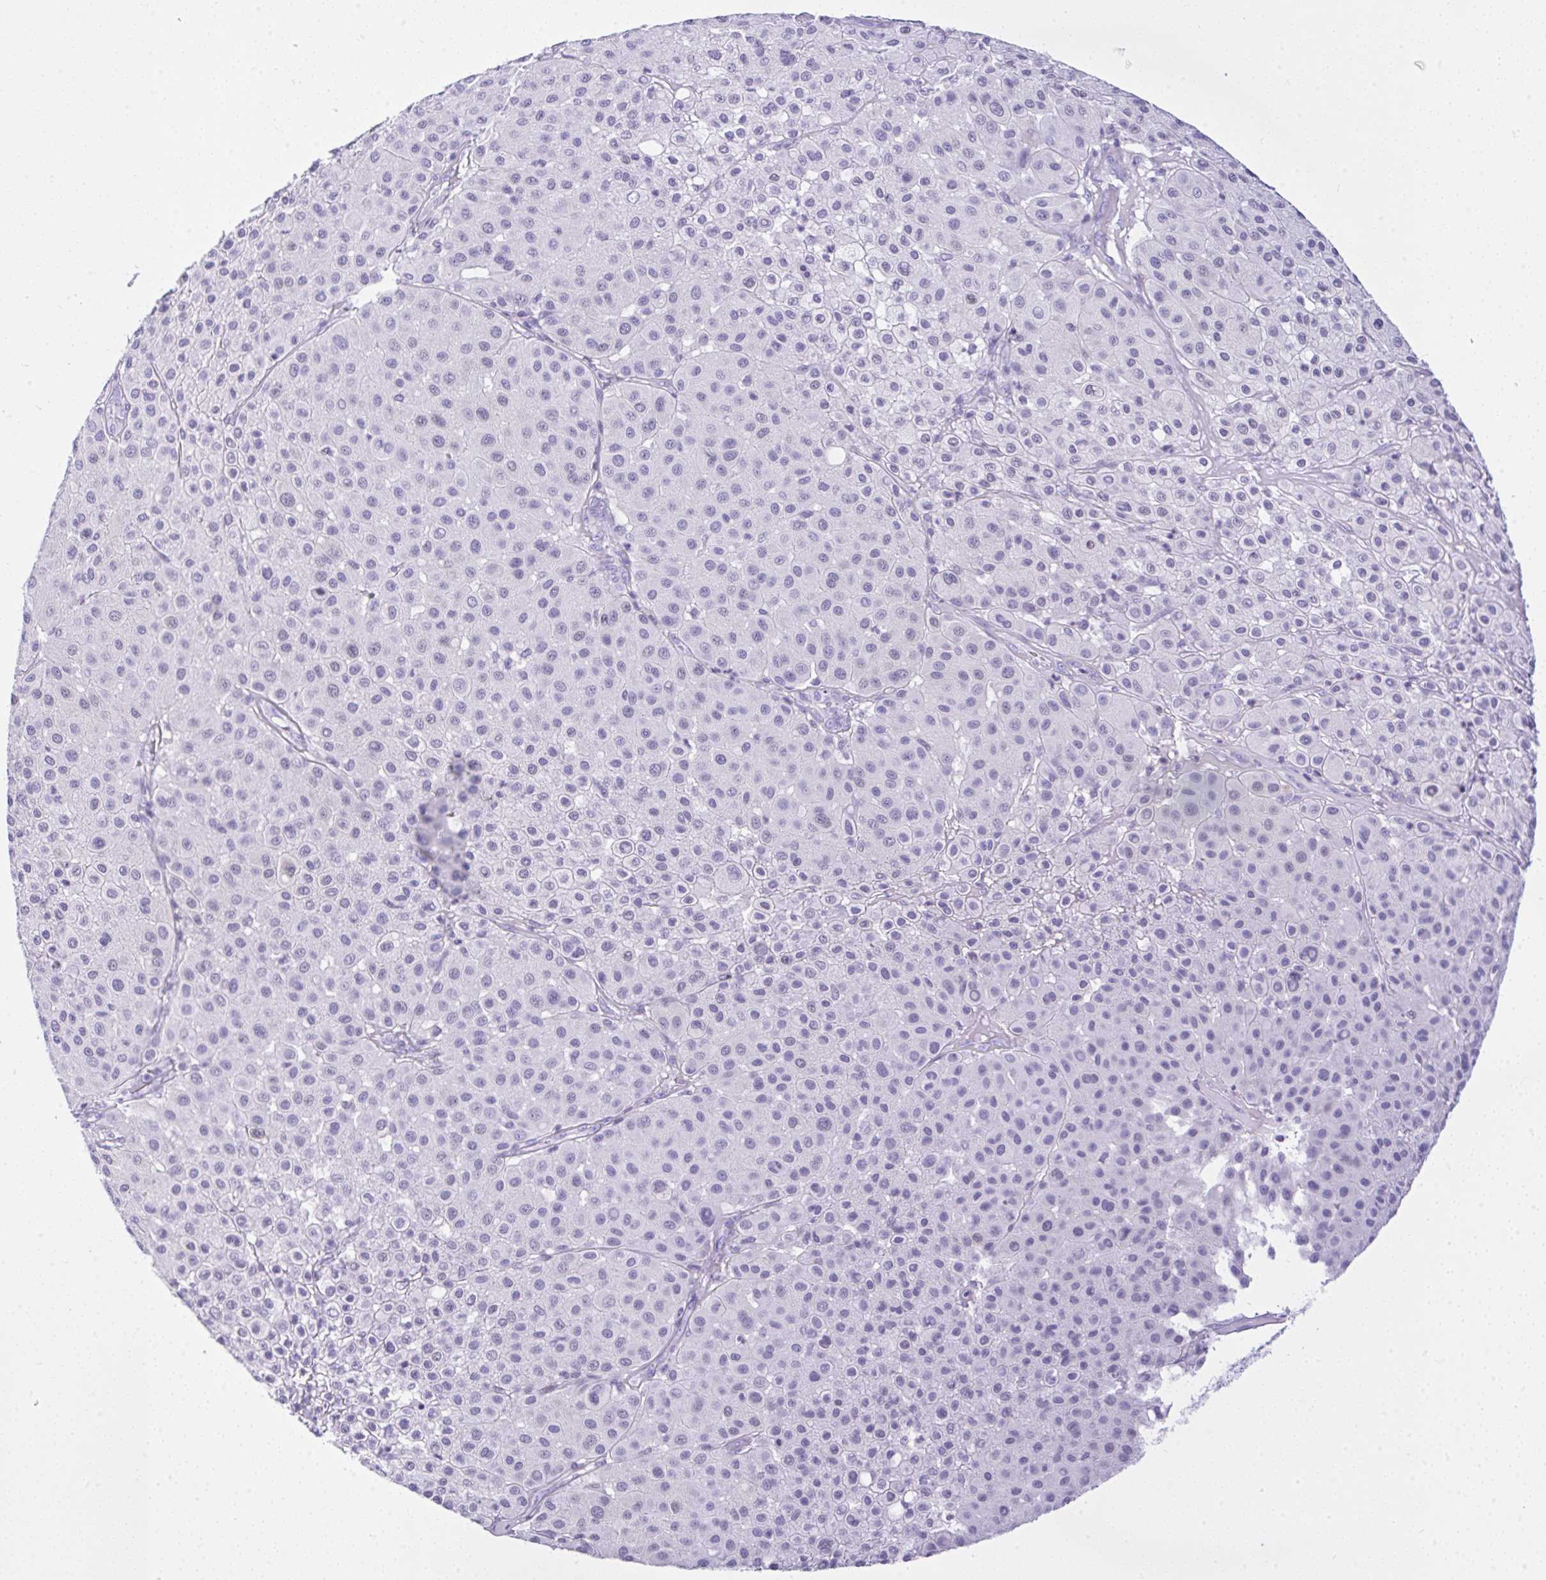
{"staining": {"intensity": "negative", "quantity": "none", "location": "none"}, "tissue": "melanoma", "cell_type": "Tumor cells", "image_type": "cancer", "snomed": [{"axis": "morphology", "description": "Malignant melanoma, Metastatic site"}, {"axis": "topography", "description": "Smooth muscle"}], "caption": "This is a image of IHC staining of malignant melanoma (metastatic site), which shows no staining in tumor cells.", "gene": "KRT27", "patient": {"sex": "male", "age": 41}}